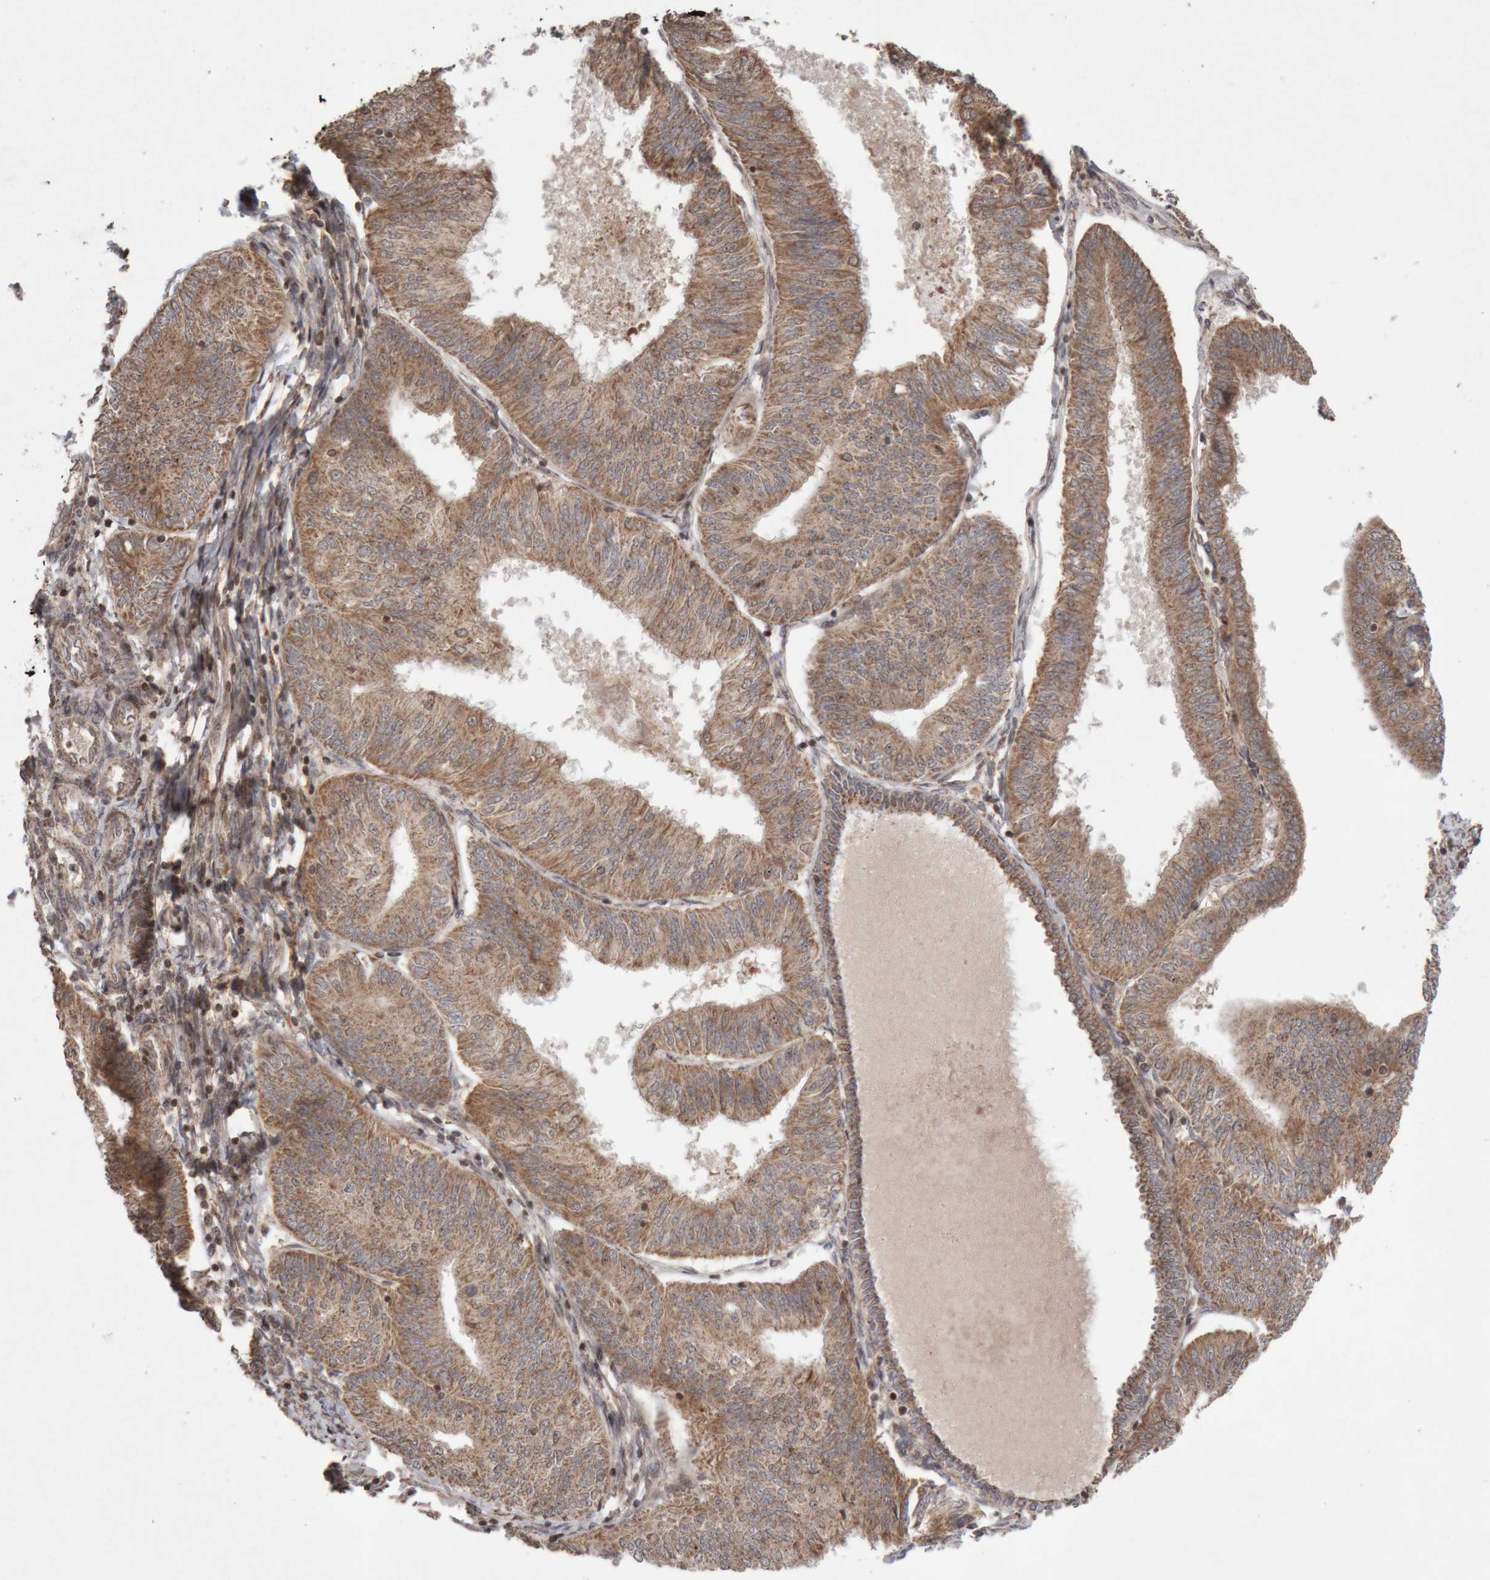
{"staining": {"intensity": "moderate", "quantity": ">75%", "location": "cytoplasmic/membranous"}, "tissue": "endometrial cancer", "cell_type": "Tumor cells", "image_type": "cancer", "snomed": [{"axis": "morphology", "description": "Adenocarcinoma, NOS"}, {"axis": "topography", "description": "Endometrium"}], "caption": "Protein analysis of endometrial cancer (adenocarcinoma) tissue displays moderate cytoplasmic/membranous positivity in about >75% of tumor cells.", "gene": "KIF21B", "patient": {"sex": "female", "age": 58}}